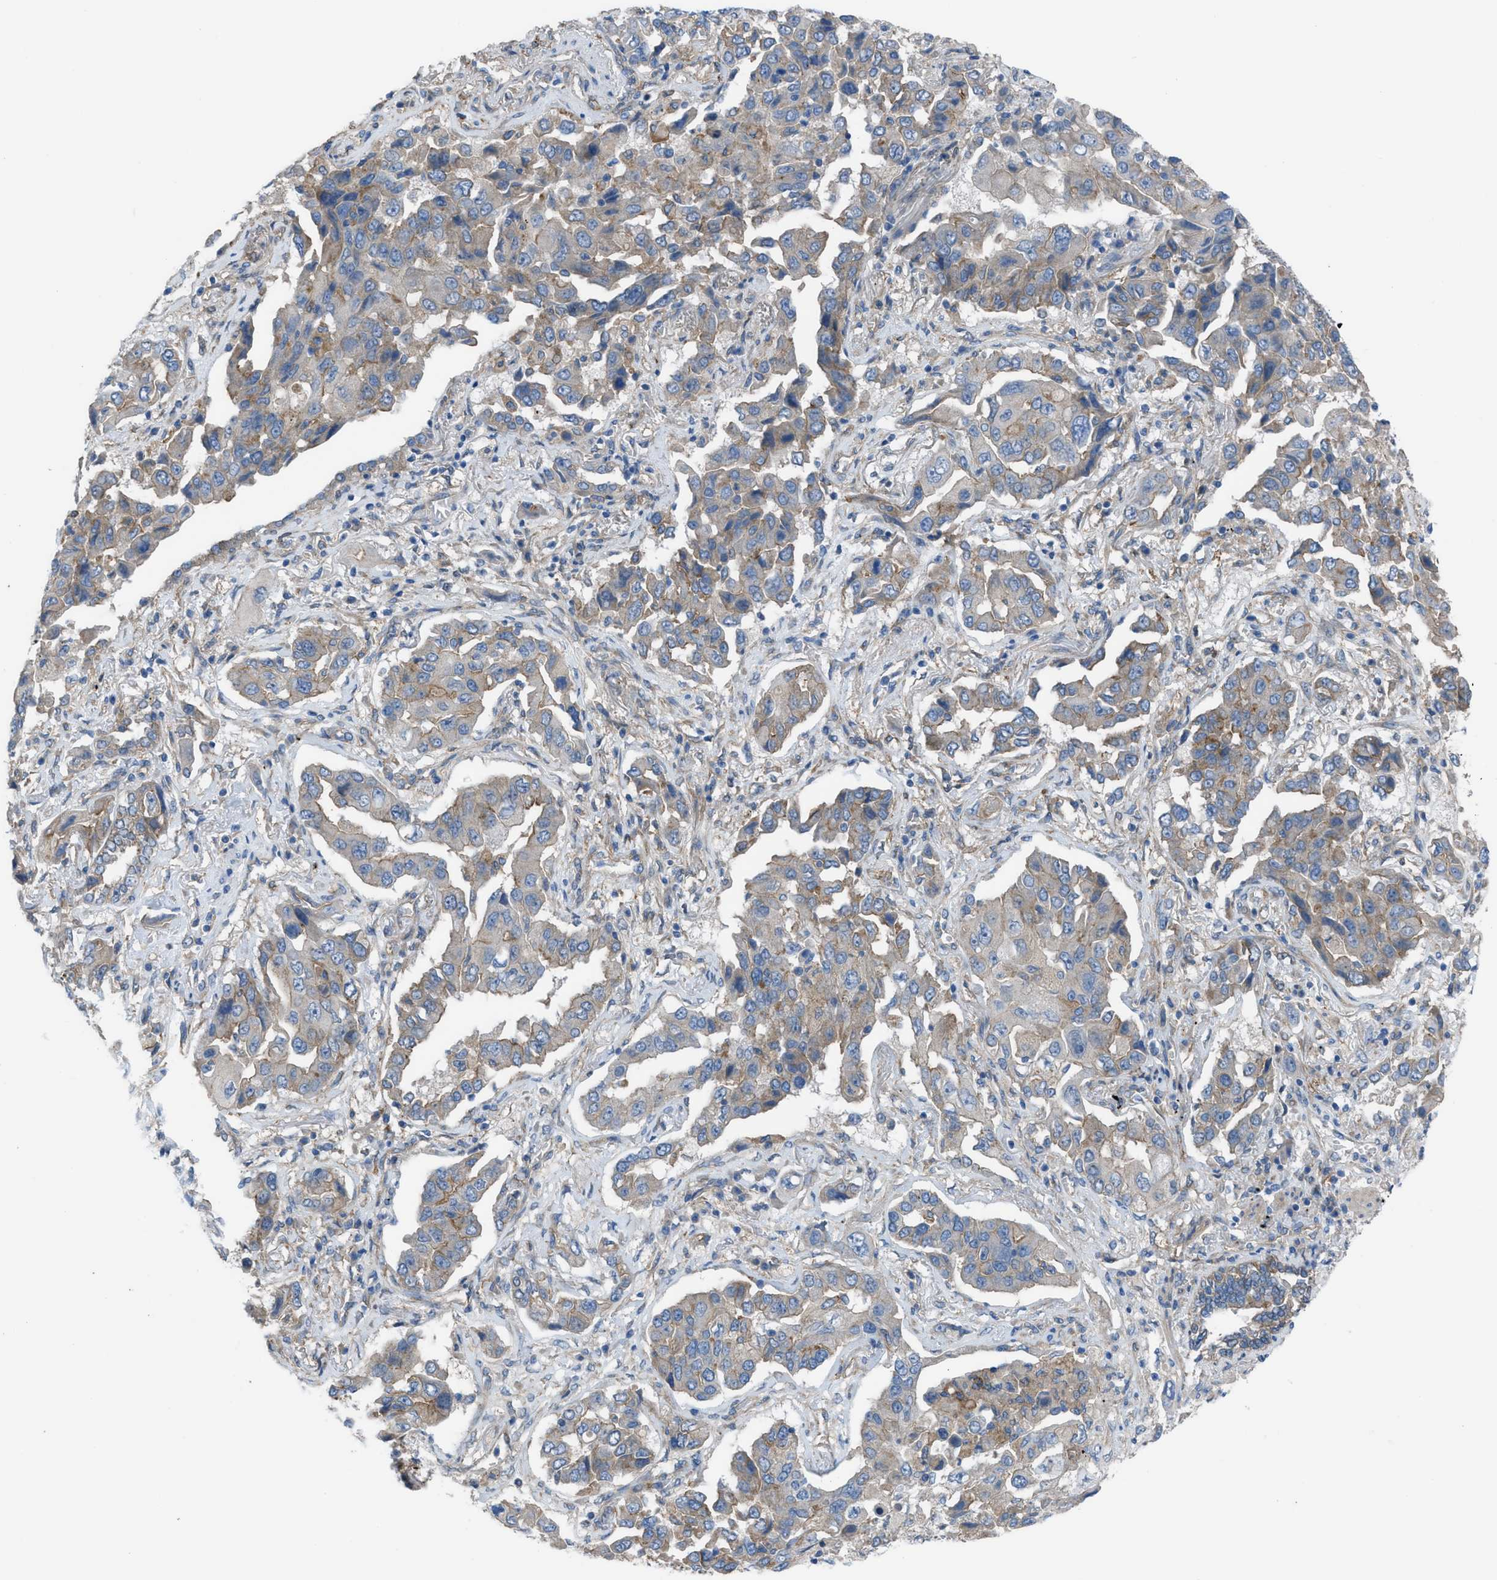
{"staining": {"intensity": "weak", "quantity": "<25%", "location": "cytoplasmic/membranous"}, "tissue": "lung cancer", "cell_type": "Tumor cells", "image_type": "cancer", "snomed": [{"axis": "morphology", "description": "Adenocarcinoma, NOS"}, {"axis": "topography", "description": "Lung"}], "caption": "Protein analysis of lung adenocarcinoma shows no significant staining in tumor cells. (Brightfield microscopy of DAB (3,3'-diaminobenzidine) immunohistochemistry (IHC) at high magnification).", "gene": "EGFR", "patient": {"sex": "female", "age": 65}}